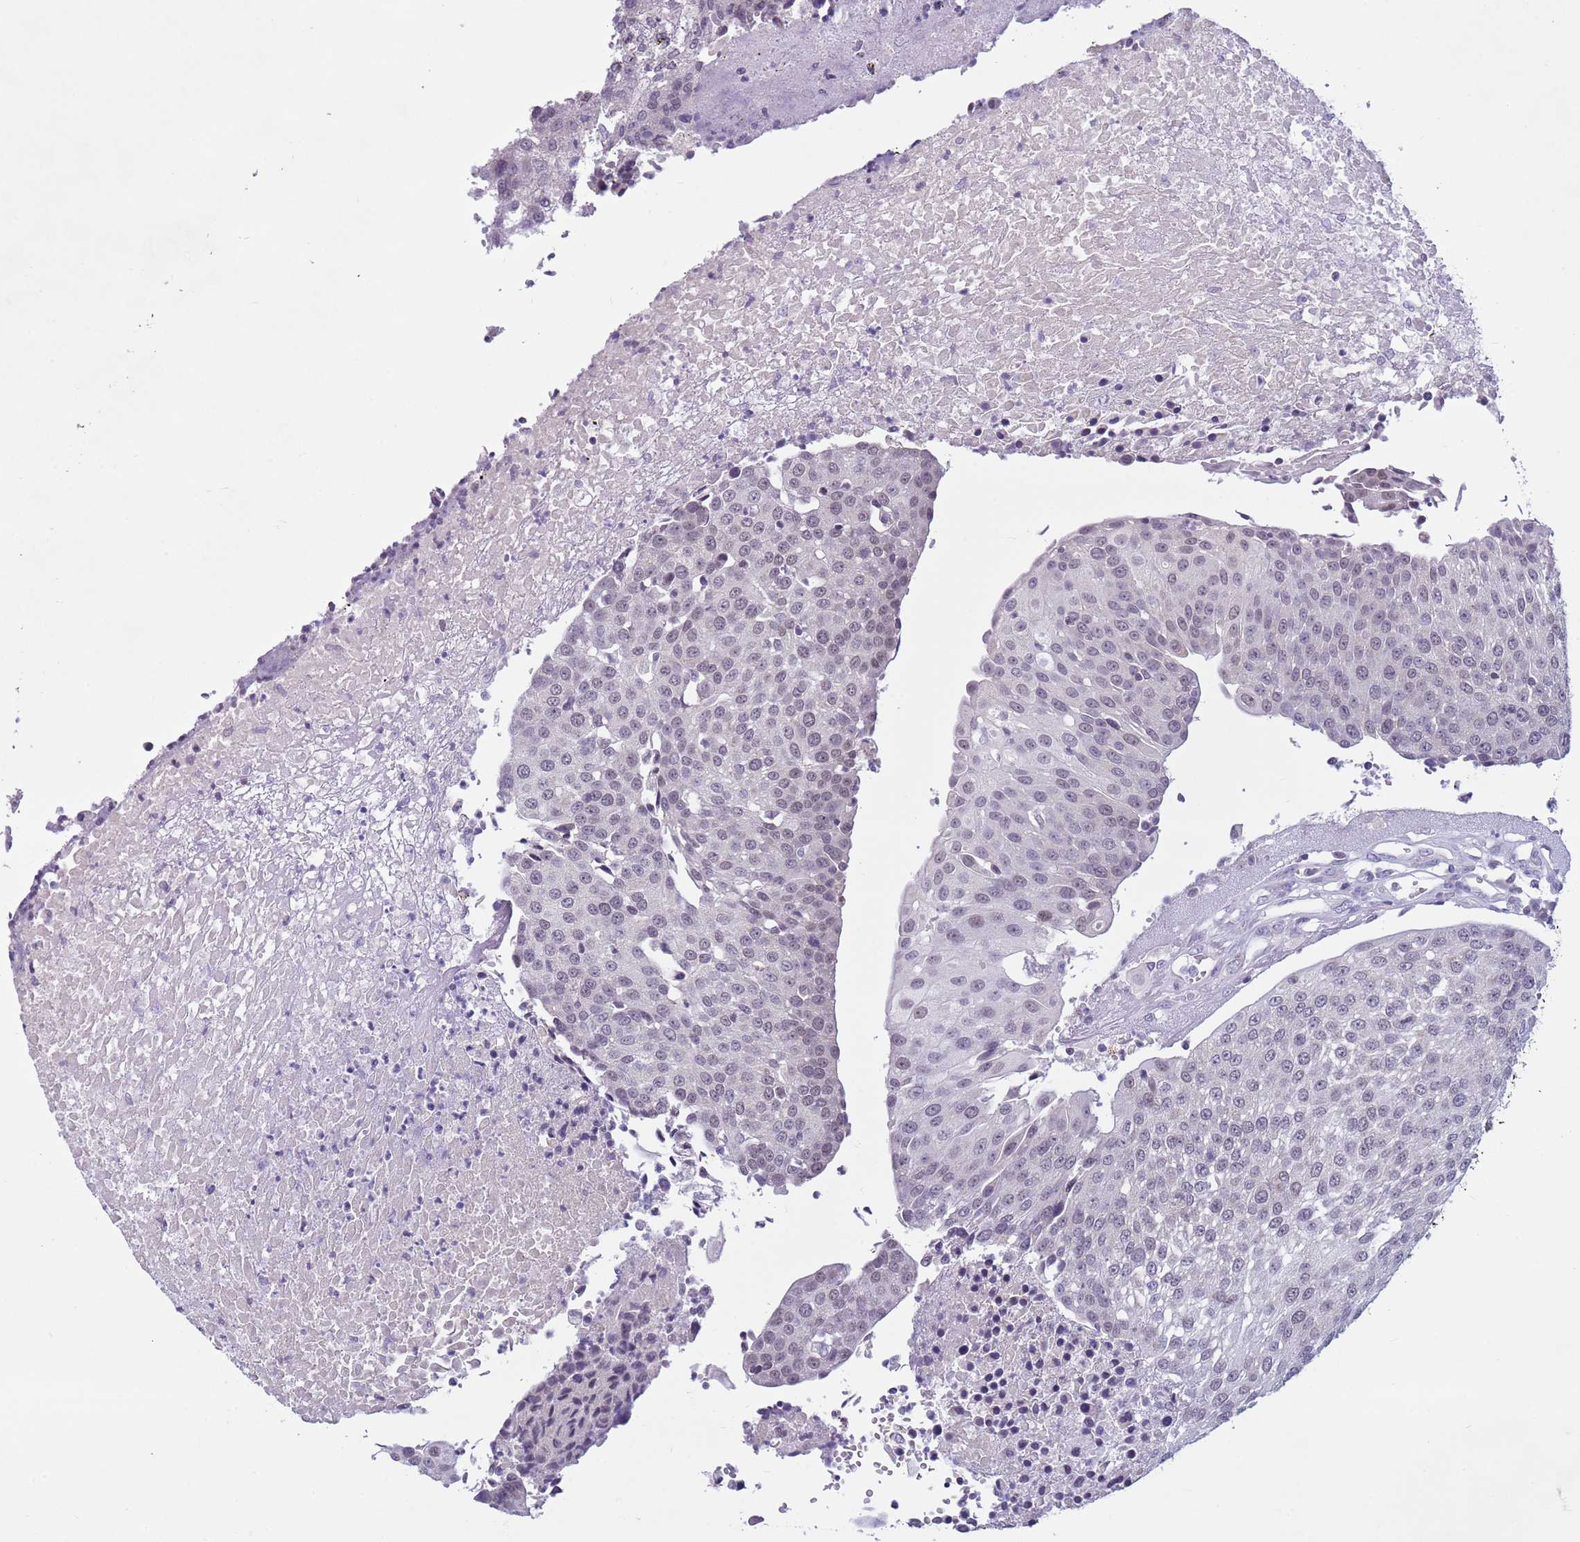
{"staining": {"intensity": "weak", "quantity": "<25%", "location": "nuclear"}, "tissue": "urothelial cancer", "cell_type": "Tumor cells", "image_type": "cancer", "snomed": [{"axis": "morphology", "description": "Urothelial carcinoma, High grade"}, {"axis": "topography", "description": "Urinary bladder"}], "caption": "Tumor cells are negative for brown protein staining in urothelial cancer. The staining was performed using DAB (3,3'-diaminobenzidine) to visualize the protein expression in brown, while the nuclei were stained in blue with hematoxylin (Magnification: 20x).", "gene": "CDK2AP2", "patient": {"sex": "female", "age": 85}}